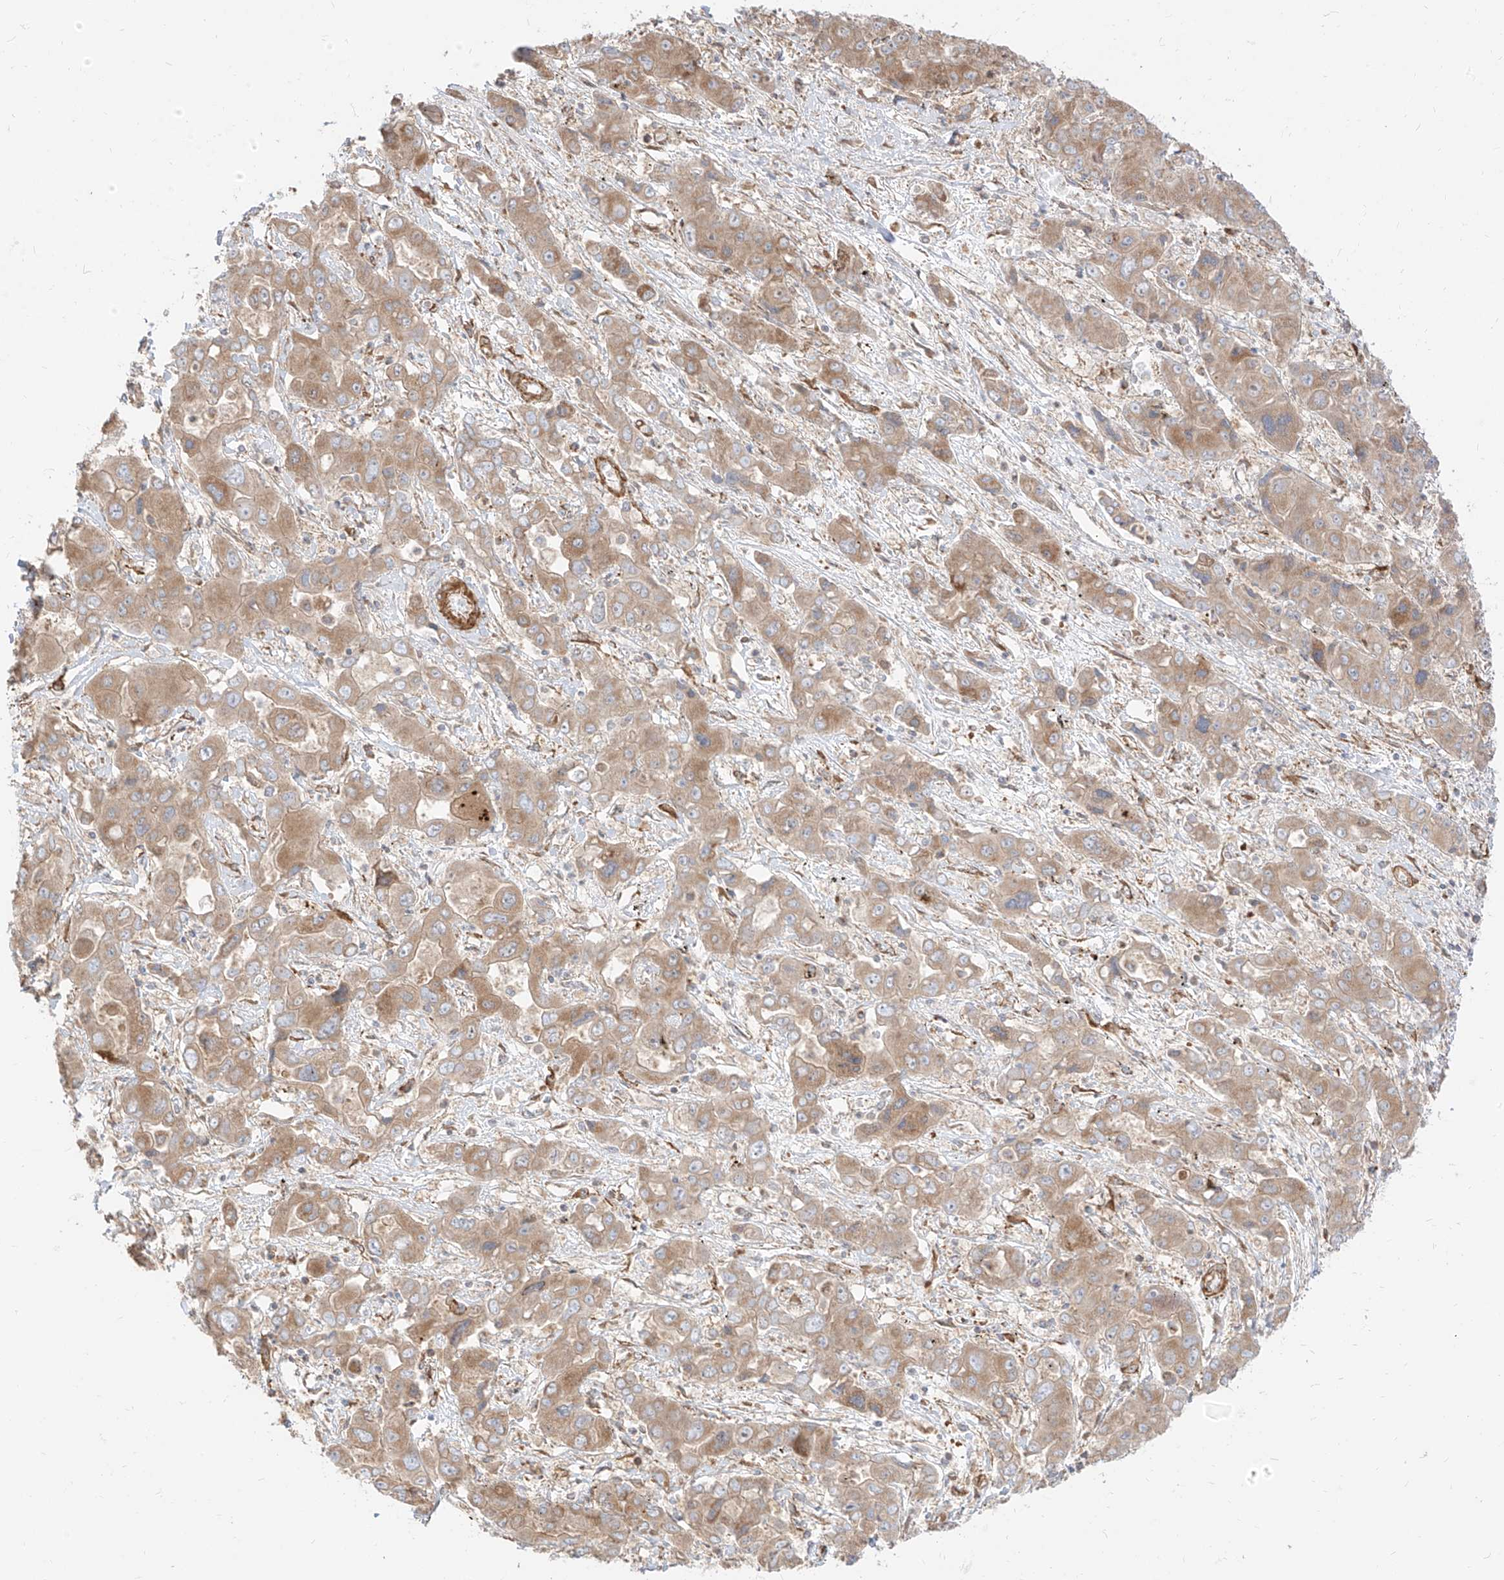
{"staining": {"intensity": "moderate", "quantity": "25%-75%", "location": "cytoplasmic/membranous"}, "tissue": "liver cancer", "cell_type": "Tumor cells", "image_type": "cancer", "snomed": [{"axis": "morphology", "description": "Cholangiocarcinoma"}, {"axis": "topography", "description": "Liver"}], "caption": "Moderate cytoplasmic/membranous staining is appreciated in approximately 25%-75% of tumor cells in cholangiocarcinoma (liver).", "gene": "PLCL1", "patient": {"sex": "male", "age": 67}}